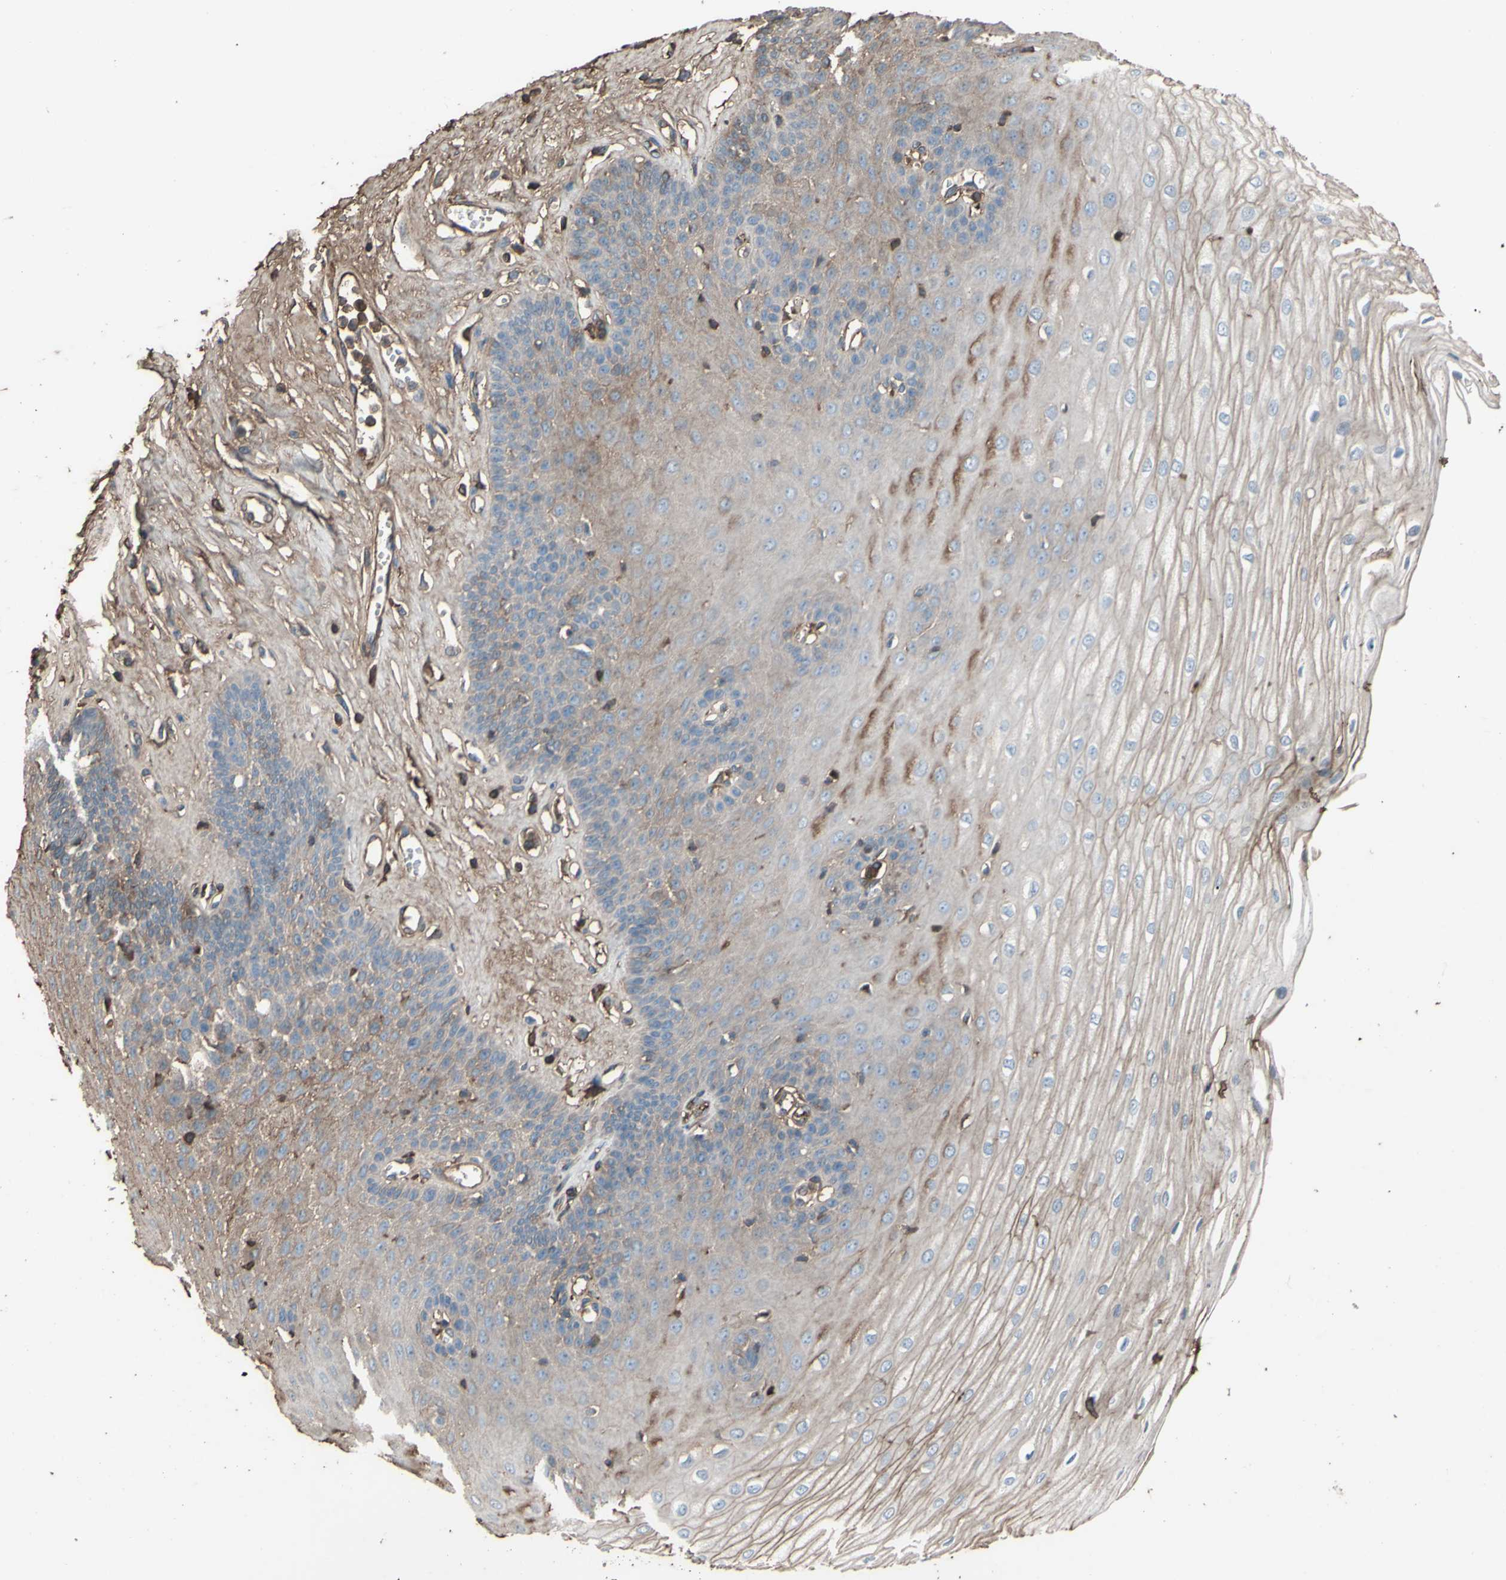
{"staining": {"intensity": "moderate", "quantity": "25%-75%", "location": "cytoplasmic/membranous"}, "tissue": "esophagus", "cell_type": "Squamous epithelial cells", "image_type": "normal", "snomed": [{"axis": "morphology", "description": "Normal tissue, NOS"}, {"axis": "morphology", "description": "Squamous cell carcinoma, NOS"}, {"axis": "topography", "description": "Esophagus"}], "caption": "IHC image of normal human esophagus stained for a protein (brown), which exhibits medium levels of moderate cytoplasmic/membranous expression in about 25%-75% of squamous epithelial cells.", "gene": "PTGDS", "patient": {"sex": "male", "age": 65}}